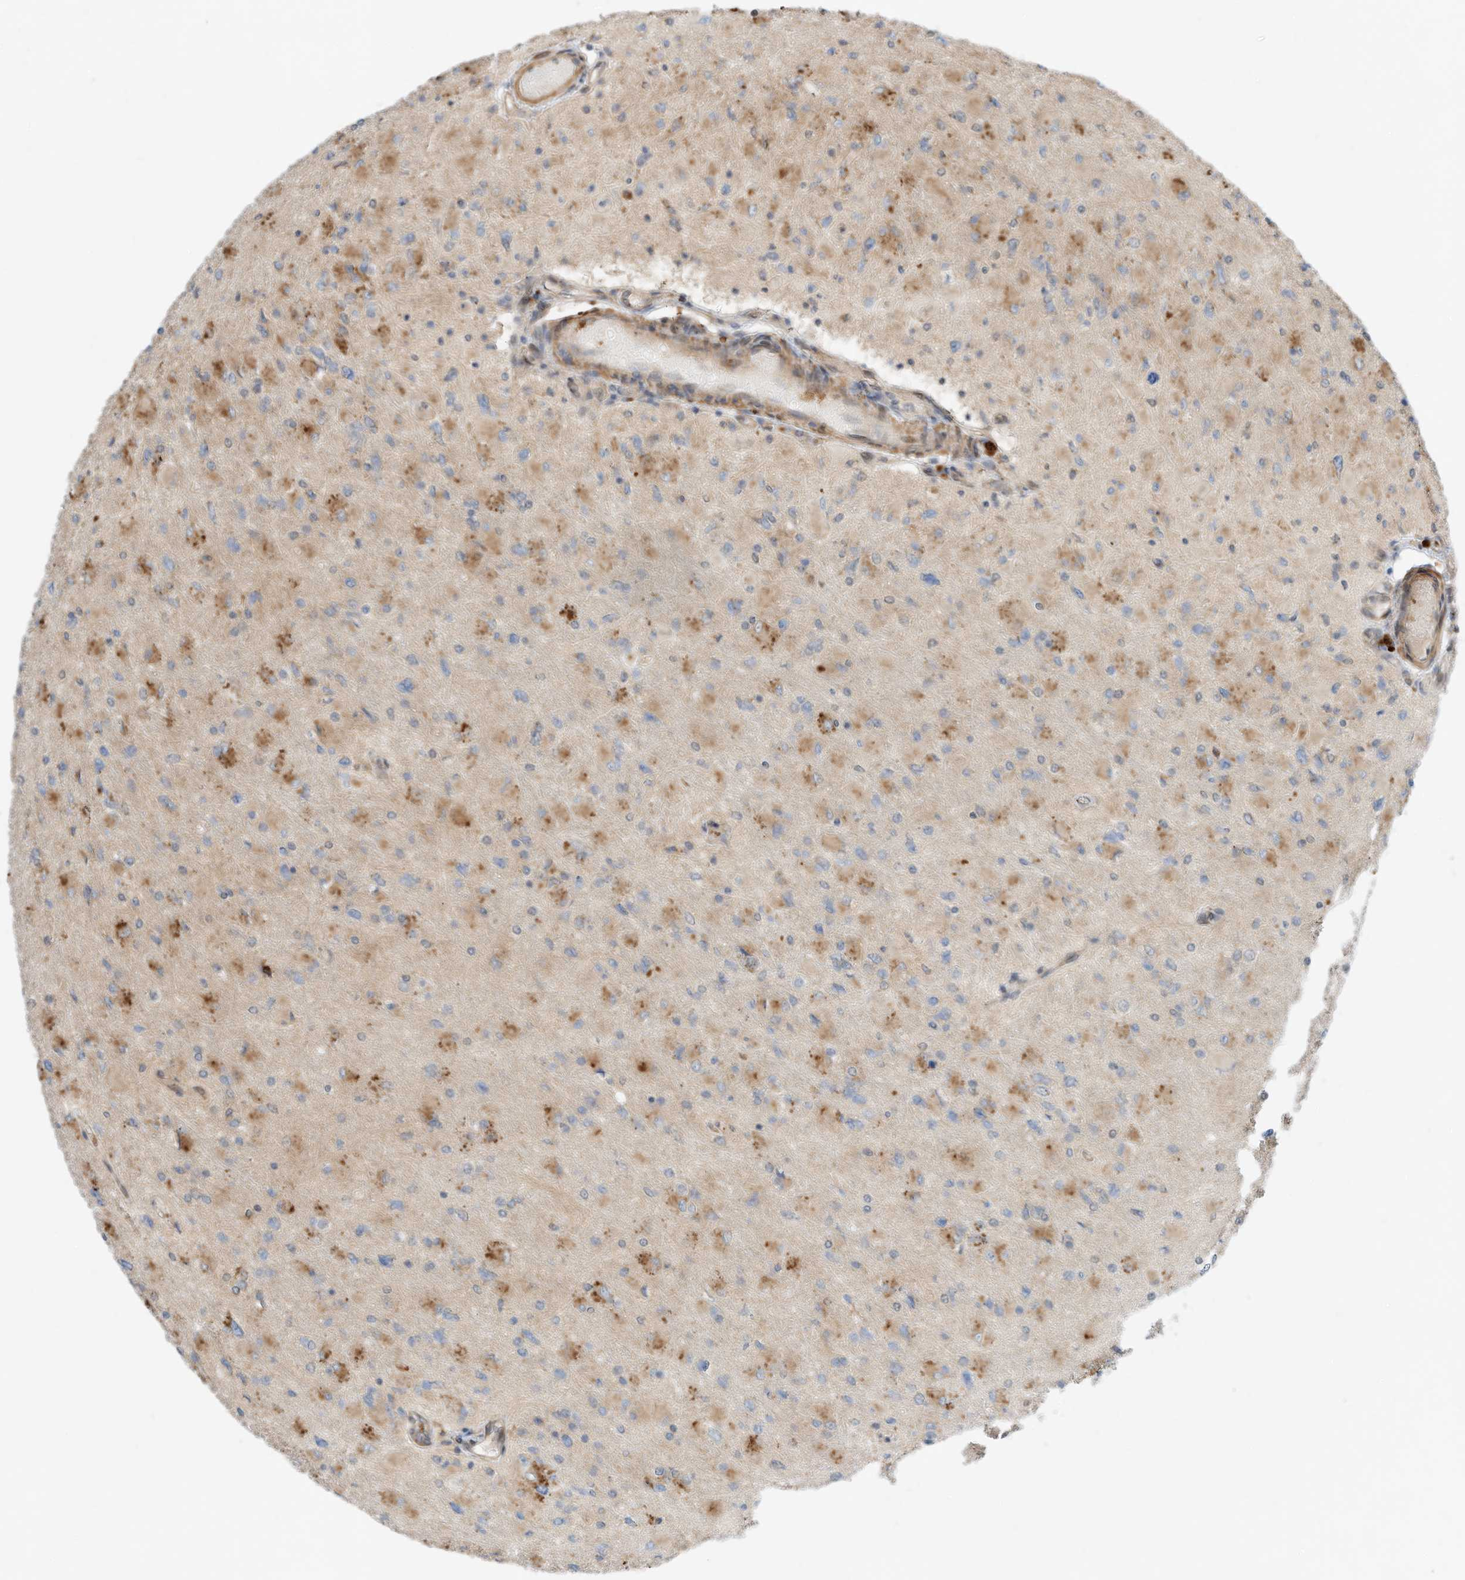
{"staining": {"intensity": "moderate", "quantity": "<25%", "location": "cytoplasmic/membranous"}, "tissue": "glioma", "cell_type": "Tumor cells", "image_type": "cancer", "snomed": [{"axis": "morphology", "description": "Glioma, malignant, High grade"}, {"axis": "topography", "description": "Cerebral cortex"}], "caption": "A low amount of moderate cytoplasmic/membranous staining is seen in about <25% of tumor cells in glioma tissue. Using DAB (brown) and hematoxylin (blue) stains, captured at high magnification using brightfield microscopy.", "gene": "CPAMD8", "patient": {"sex": "female", "age": 36}}